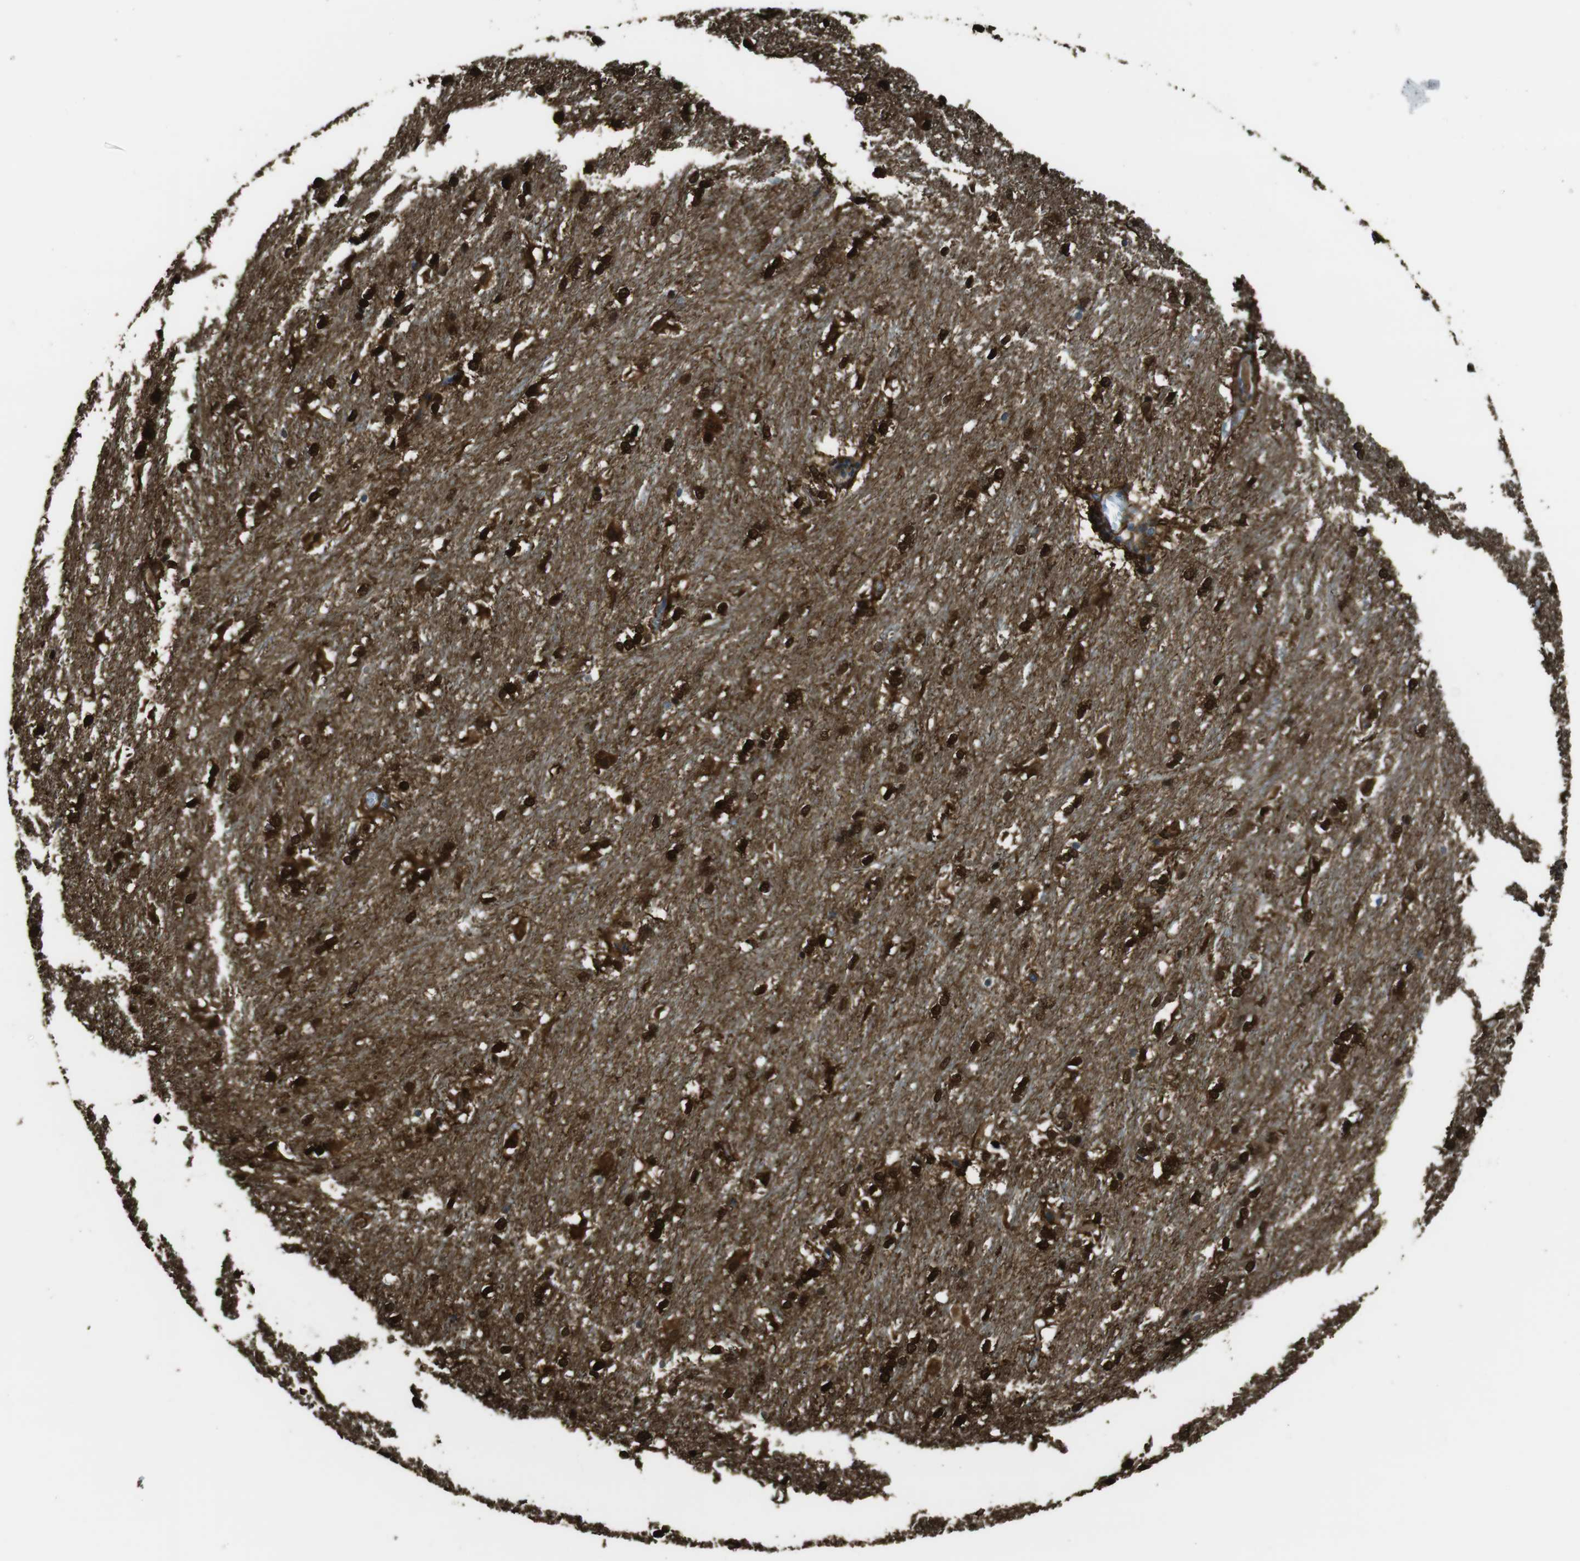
{"staining": {"intensity": "strong", "quantity": ">75%", "location": "cytoplasmic/membranous,nuclear"}, "tissue": "caudate", "cell_type": "Glial cells", "image_type": "normal", "snomed": [{"axis": "morphology", "description": "Normal tissue, NOS"}, {"axis": "topography", "description": "Lateral ventricle wall"}], "caption": "A brown stain highlights strong cytoplasmic/membranous,nuclear expression of a protein in glial cells of unremarkable human caudate.", "gene": "SFT2D1", "patient": {"sex": "female", "age": 19}}